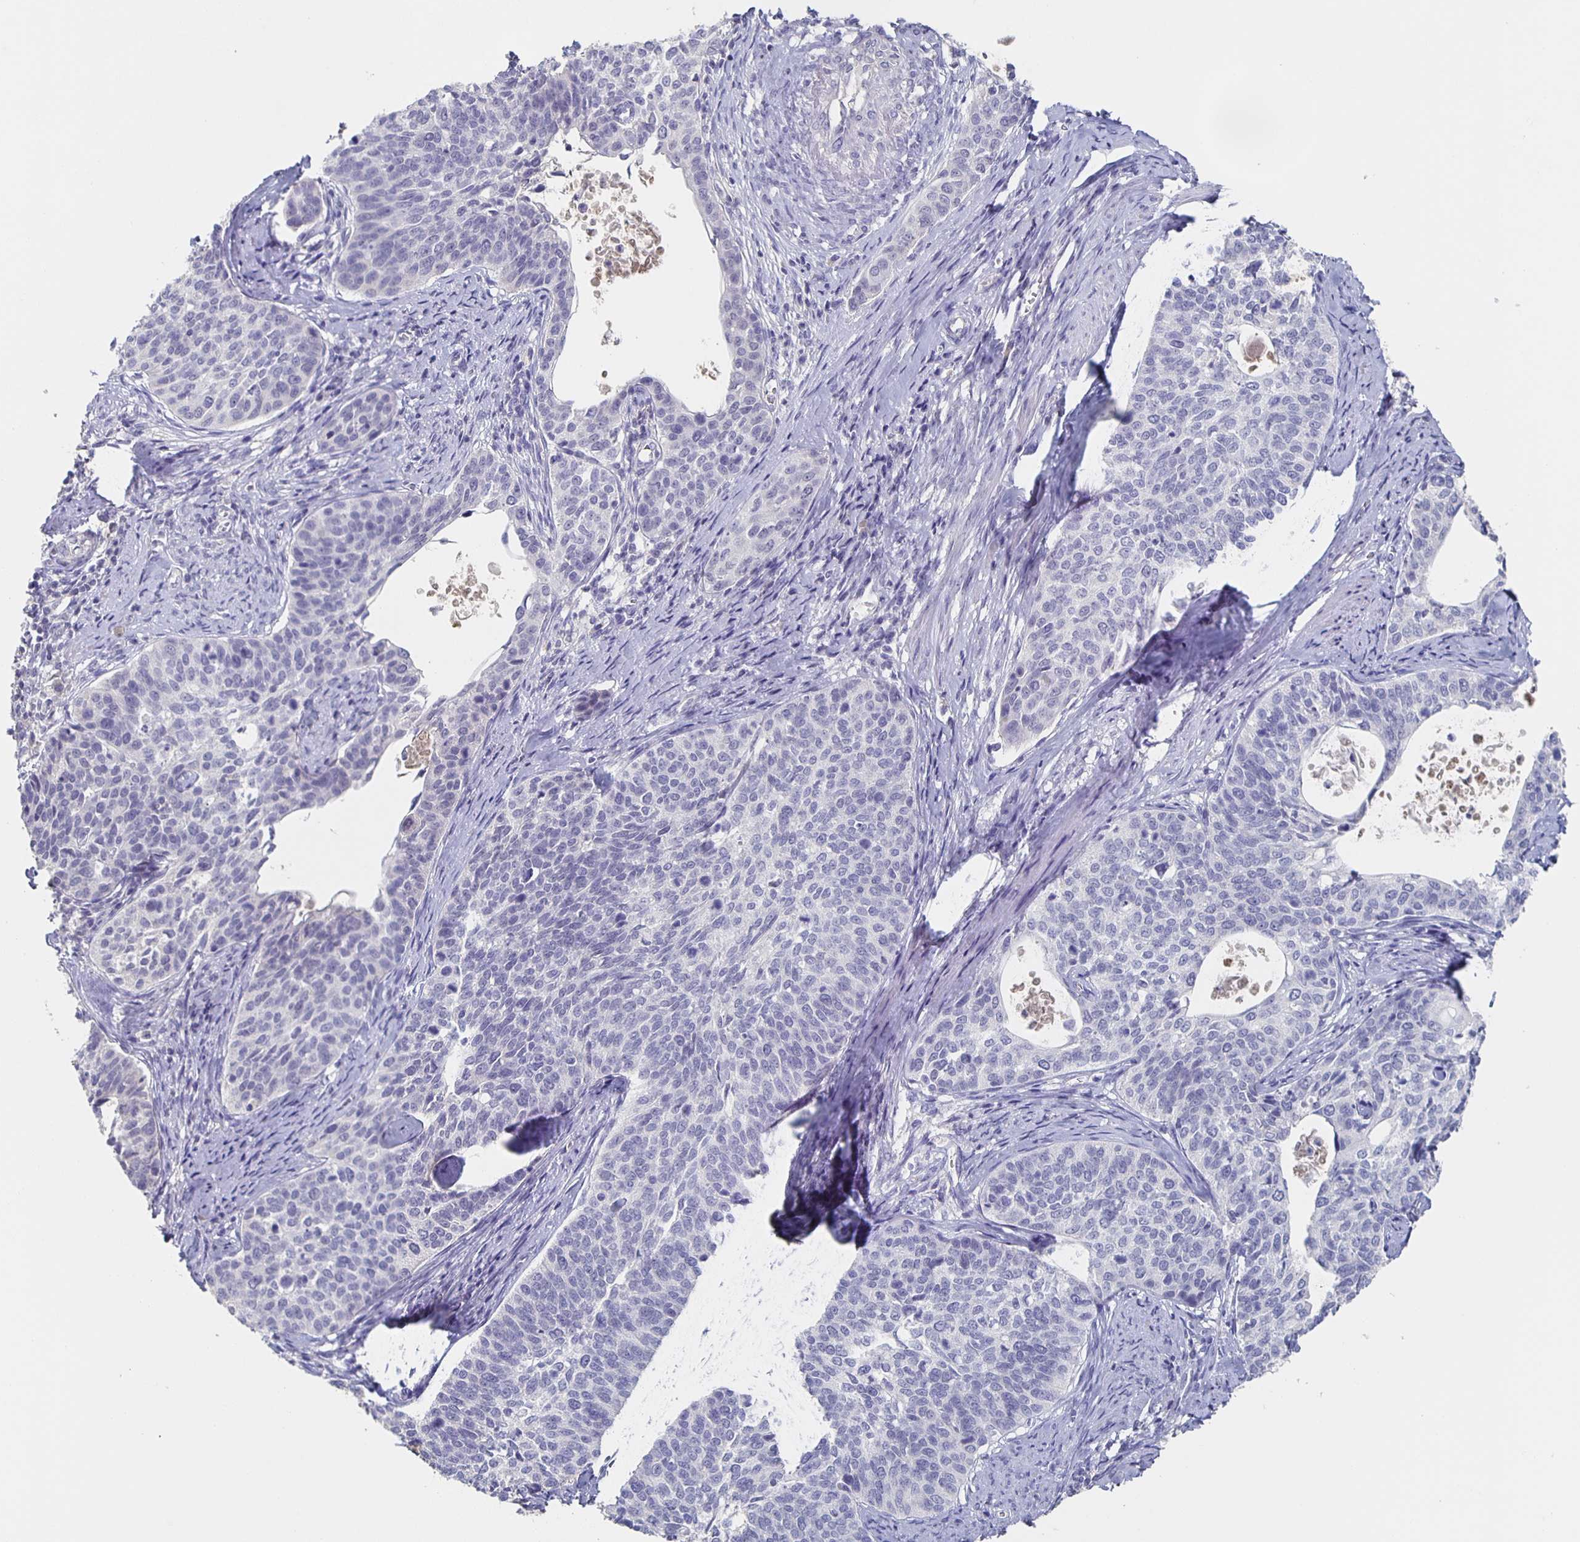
{"staining": {"intensity": "negative", "quantity": "none", "location": "none"}, "tissue": "cervical cancer", "cell_type": "Tumor cells", "image_type": "cancer", "snomed": [{"axis": "morphology", "description": "Squamous cell carcinoma, NOS"}, {"axis": "topography", "description": "Cervix"}], "caption": "Cervical squamous cell carcinoma was stained to show a protein in brown. There is no significant positivity in tumor cells.", "gene": "CACNA2D2", "patient": {"sex": "female", "age": 69}}